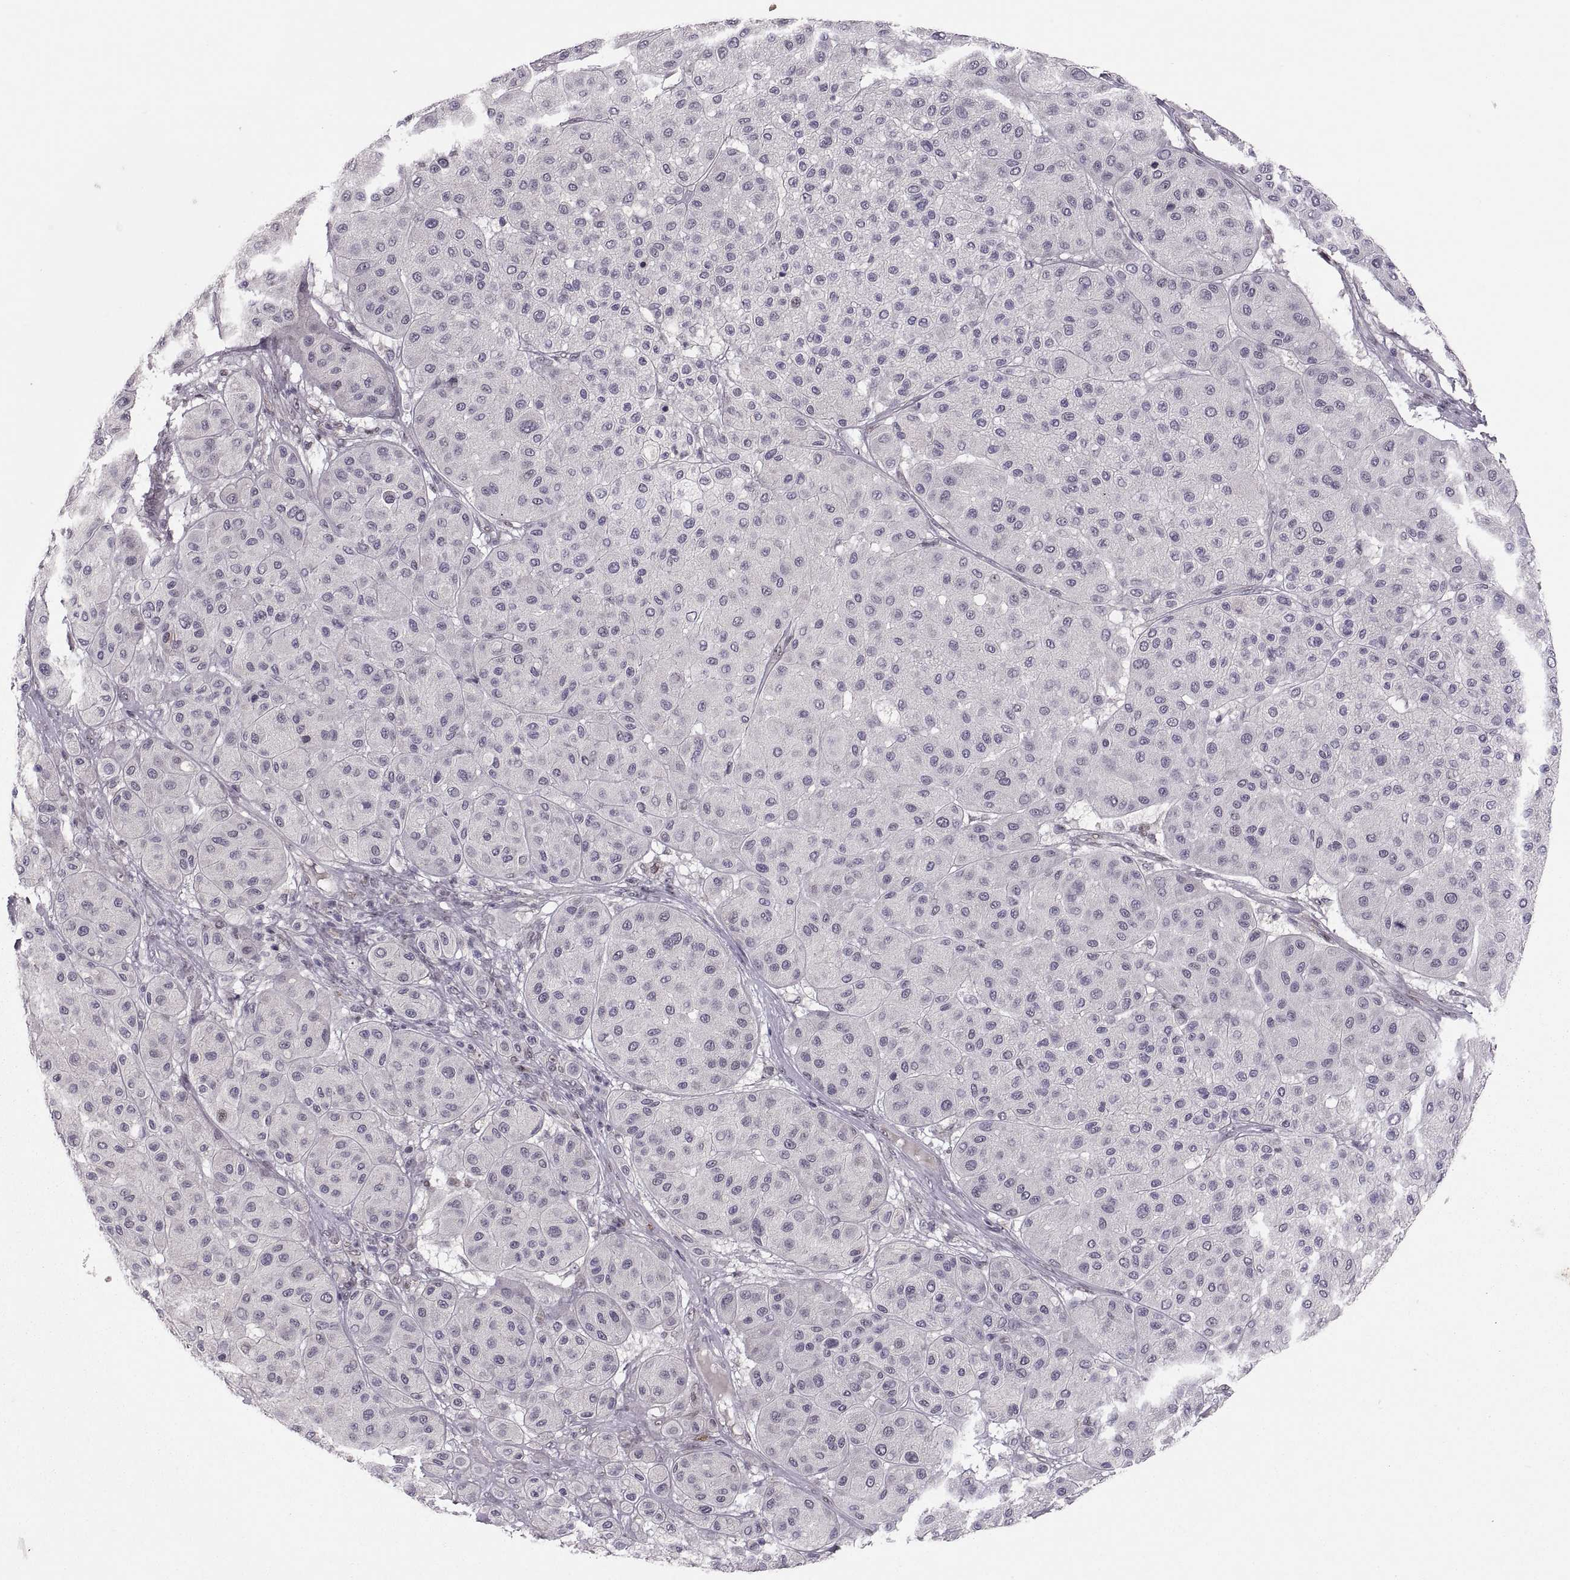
{"staining": {"intensity": "negative", "quantity": "none", "location": "none"}, "tissue": "melanoma", "cell_type": "Tumor cells", "image_type": "cancer", "snomed": [{"axis": "morphology", "description": "Malignant melanoma, Metastatic site"}, {"axis": "topography", "description": "Smooth muscle"}], "caption": "Photomicrograph shows no protein staining in tumor cells of malignant melanoma (metastatic site) tissue.", "gene": "SNAI1", "patient": {"sex": "male", "age": 41}}